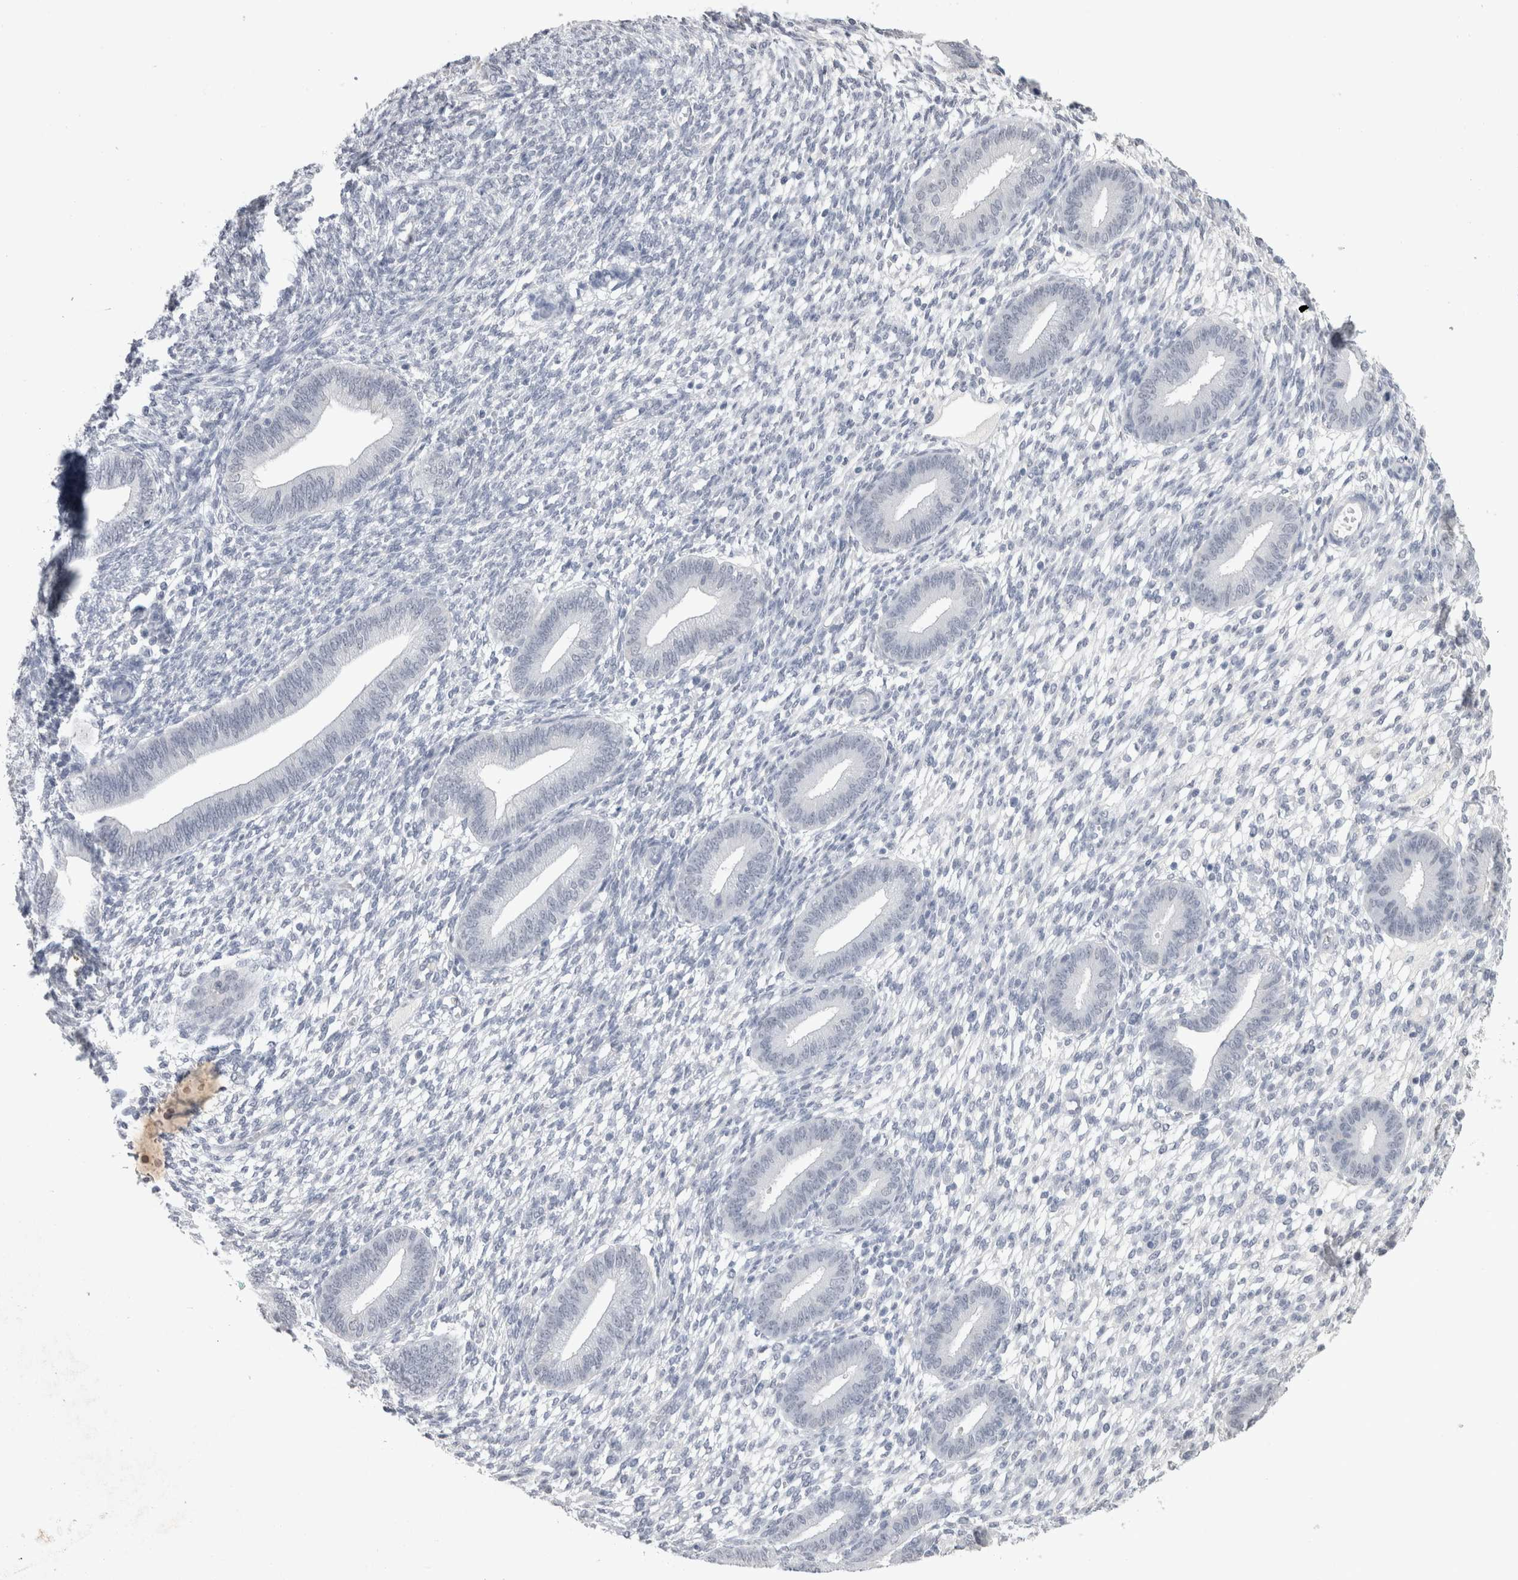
{"staining": {"intensity": "negative", "quantity": "none", "location": "none"}, "tissue": "endometrium", "cell_type": "Cells in endometrial stroma", "image_type": "normal", "snomed": [{"axis": "morphology", "description": "Normal tissue, NOS"}, {"axis": "topography", "description": "Endometrium"}], "caption": "IHC image of unremarkable endometrium: human endometrium stained with DAB (3,3'-diaminobenzidine) exhibits no significant protein positivity in cells in endometrial stroma.", "gene": "CADM3", "patient": {"sex": "female", "age": 46}}